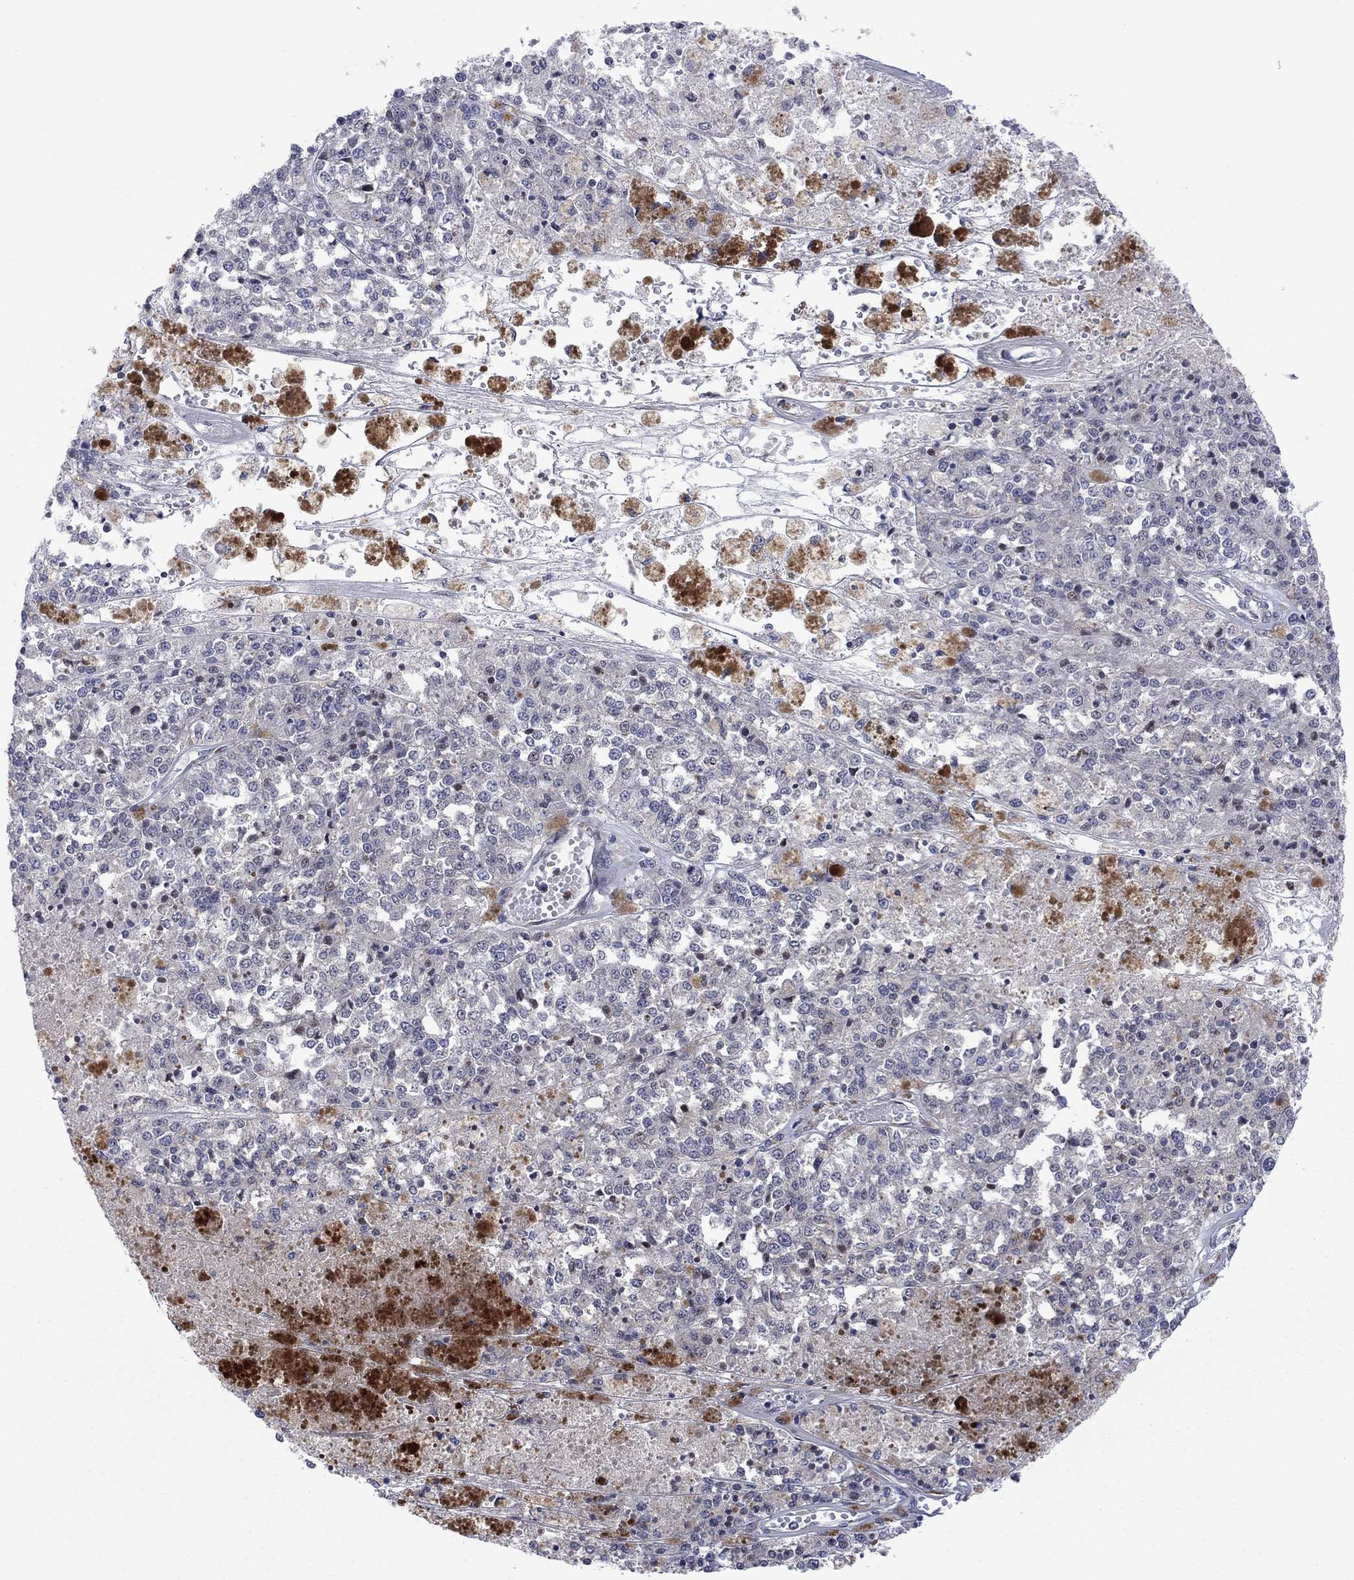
{"staining": {"intensity": "negative", "quantity": "none", "location": "none"}, "tissue": "melanoma", "cell_type": "Tumor cells", "image_type": "cancer", "snomed": [{"axis": "morphology", "description": "Malignant melanoma, Metastatic site"}, {"axis": "topography", "description": "Lymph node"}], "caption": "Tumor cells are negative for brown protein staining in malignant melanoma (metastatic site). Brightfield microscopy of IHC stained with DAB (3,3'-diaminobenzidine) (brown) and hematoxylin (blue), captured at high magnification.", "gene": "TTC21B", "patient": {"sex": "female", "age": 64}}